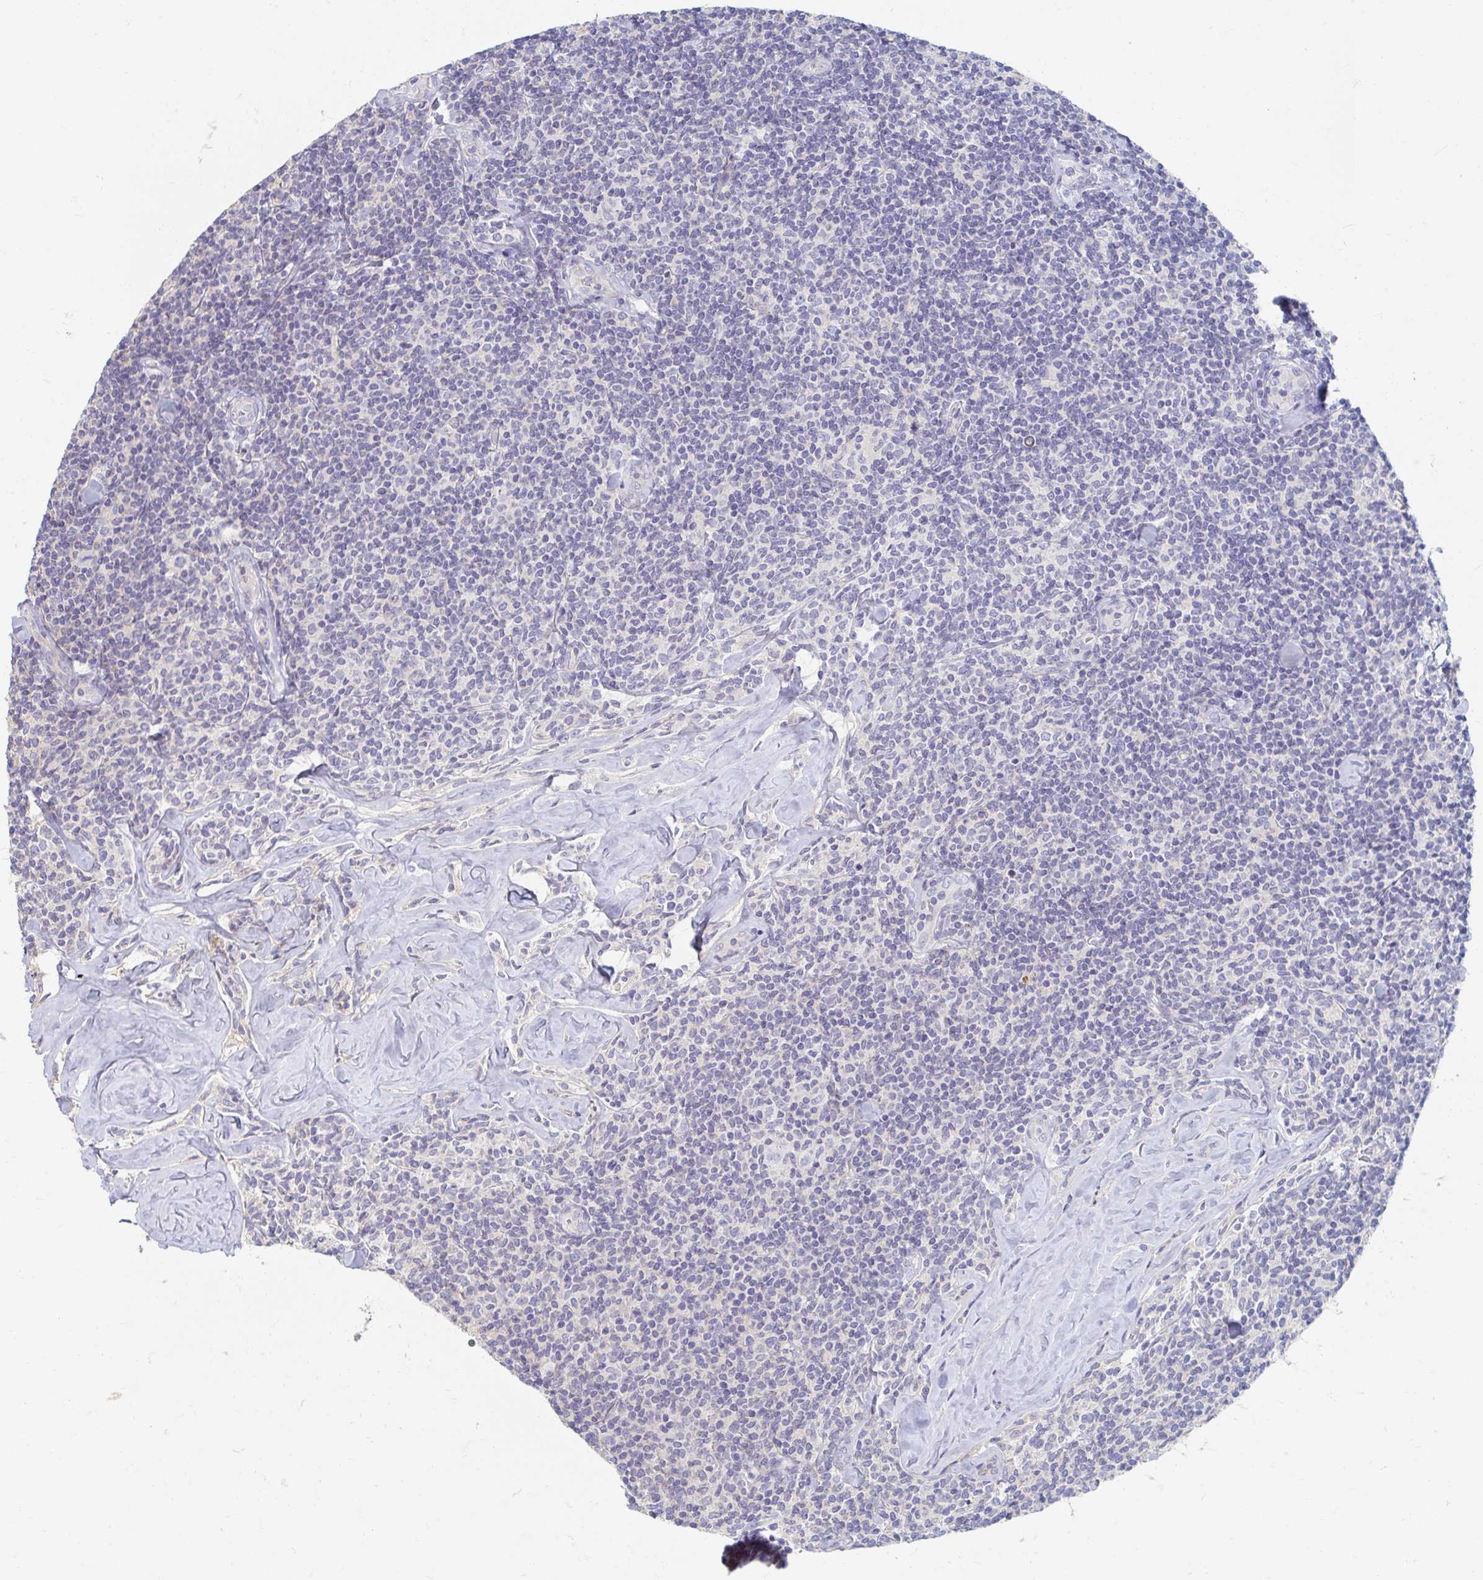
{"staining": {"intensity": "negative", "quantity": "none", "location": "none"}, "tissue": "lymphoma", "cell_type": "Tumor cells", "image_type": "cancer", "snomed": [{"axis": "morphology", "description": "Malignant lymphoma, non-Hodgkin's type, Low grade"}, {"axis": "topography", "description": "Lymph node"}], "caption": "A histopathology image of lymphoma stained for a protein reveals no brown staining in tumor cells. Nuclei are stained in blue.", "gene": "MYLK2", "patient": {"sex": "female", "age": 56}}